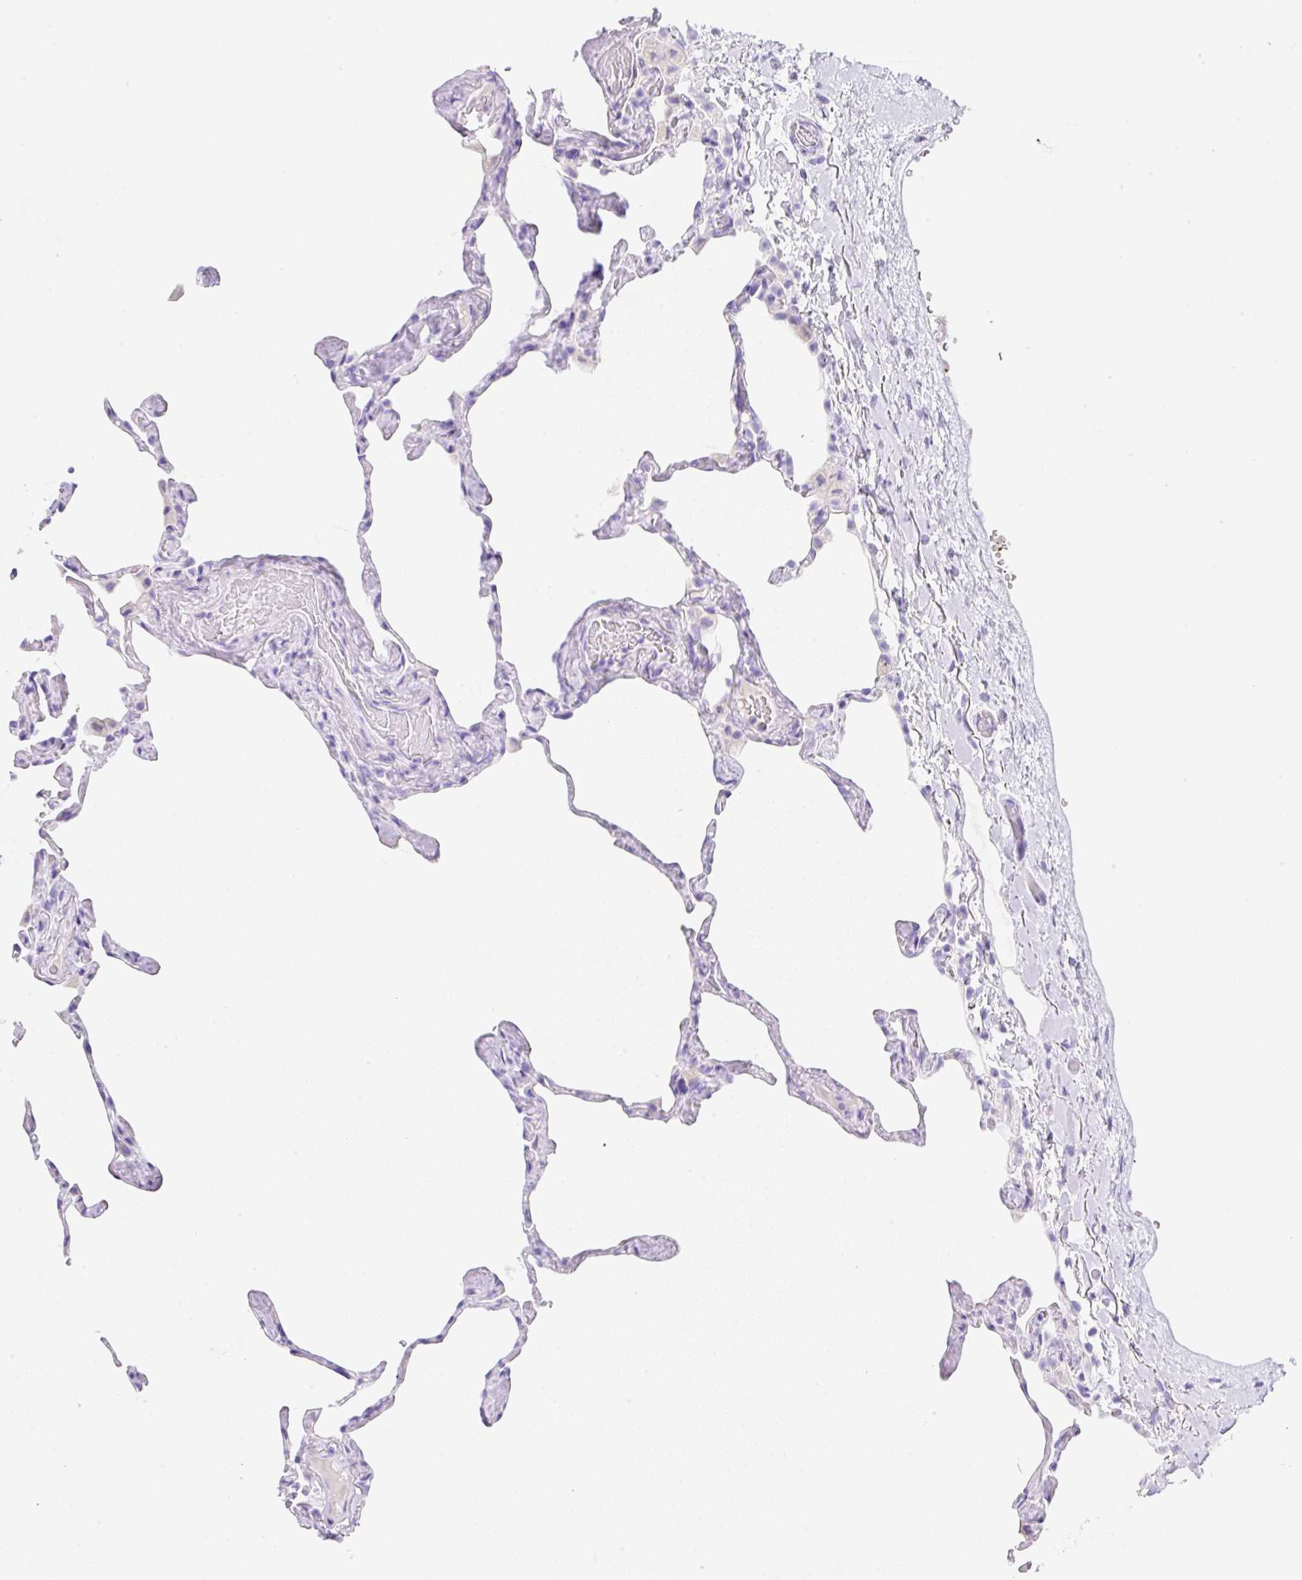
{"staining": {"intensity": "negative", "quantity": "none", "location": "none"}, "tissue": "lung", "cell_type": "Alveolar cells", "image_type": "normal", "snomed": [{"axis": "morphology", "description": "Normal tissue, NOS"}, {"axis": "topography", "description": "Lung"}], "caption": "Immunohistochemistry (IHC) histopathology image of normal lung: human lung stained with DAB demonstrates no significant protein expression in alveolar cells.", "gene": "KLK8", "patient": {"sex": "male", "age": 65}}